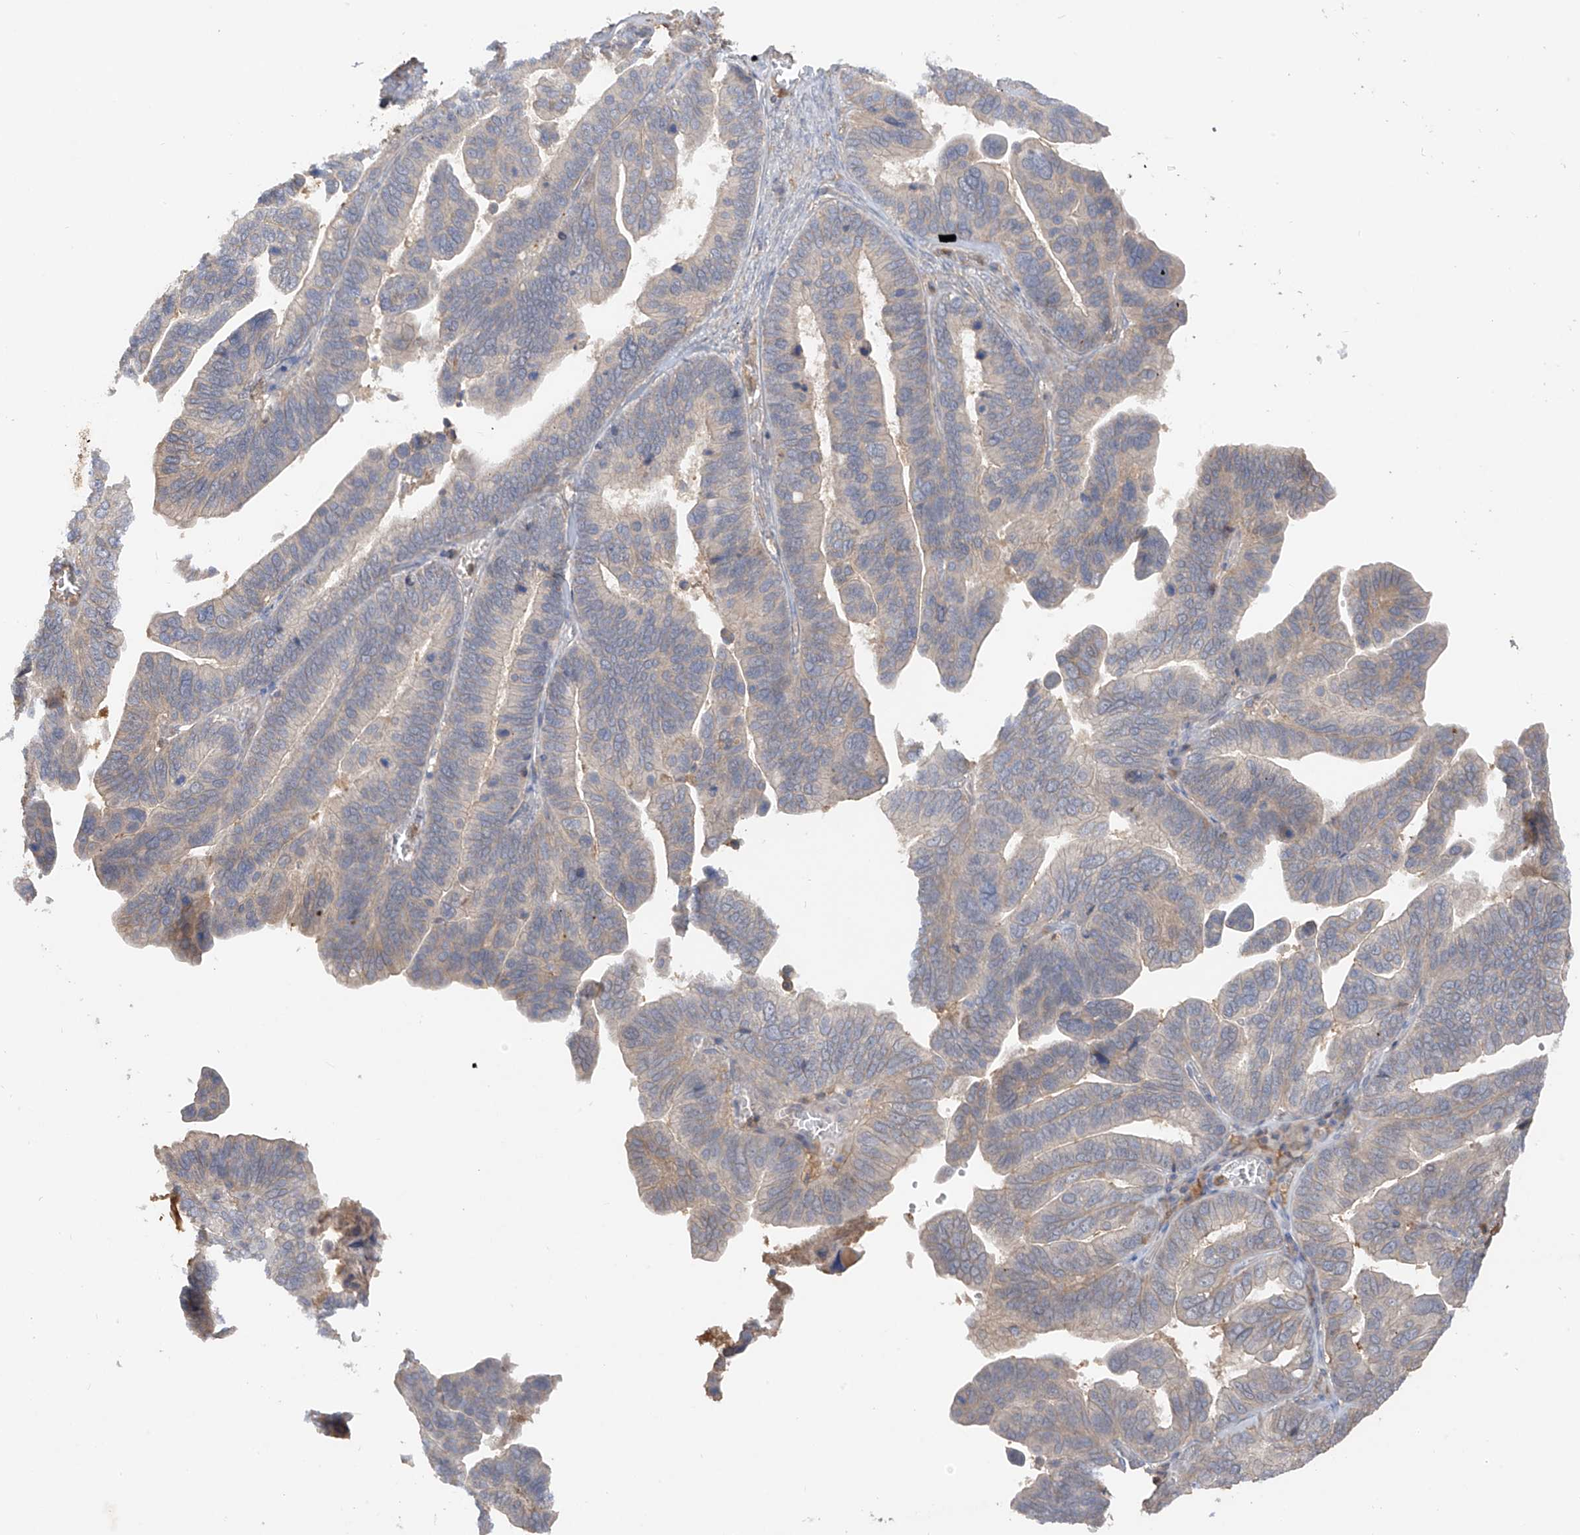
{"staining": {"intensity": "weak", "quantity": "25%-75%", "location": "cytoplasmic/membranous"}, "tissue": "ovarian cancer", "cell_type": "Tumor cells", "image_type": "cancer", "snomed": [{"axis": "morphology", "description": "Cystadenocarcinoma, serous, NOS"}, {"axis": "topography", "description": "Ovary"}], "caption": "A micrograph of serous cystadenocarcinoma (ovarian) stained for a protein demonstrates weak cytoplasmic/membranous brown staining in tumor cells.", "gene": "CACNA2D4", "patient": {"sex": "female", "age": 56}}